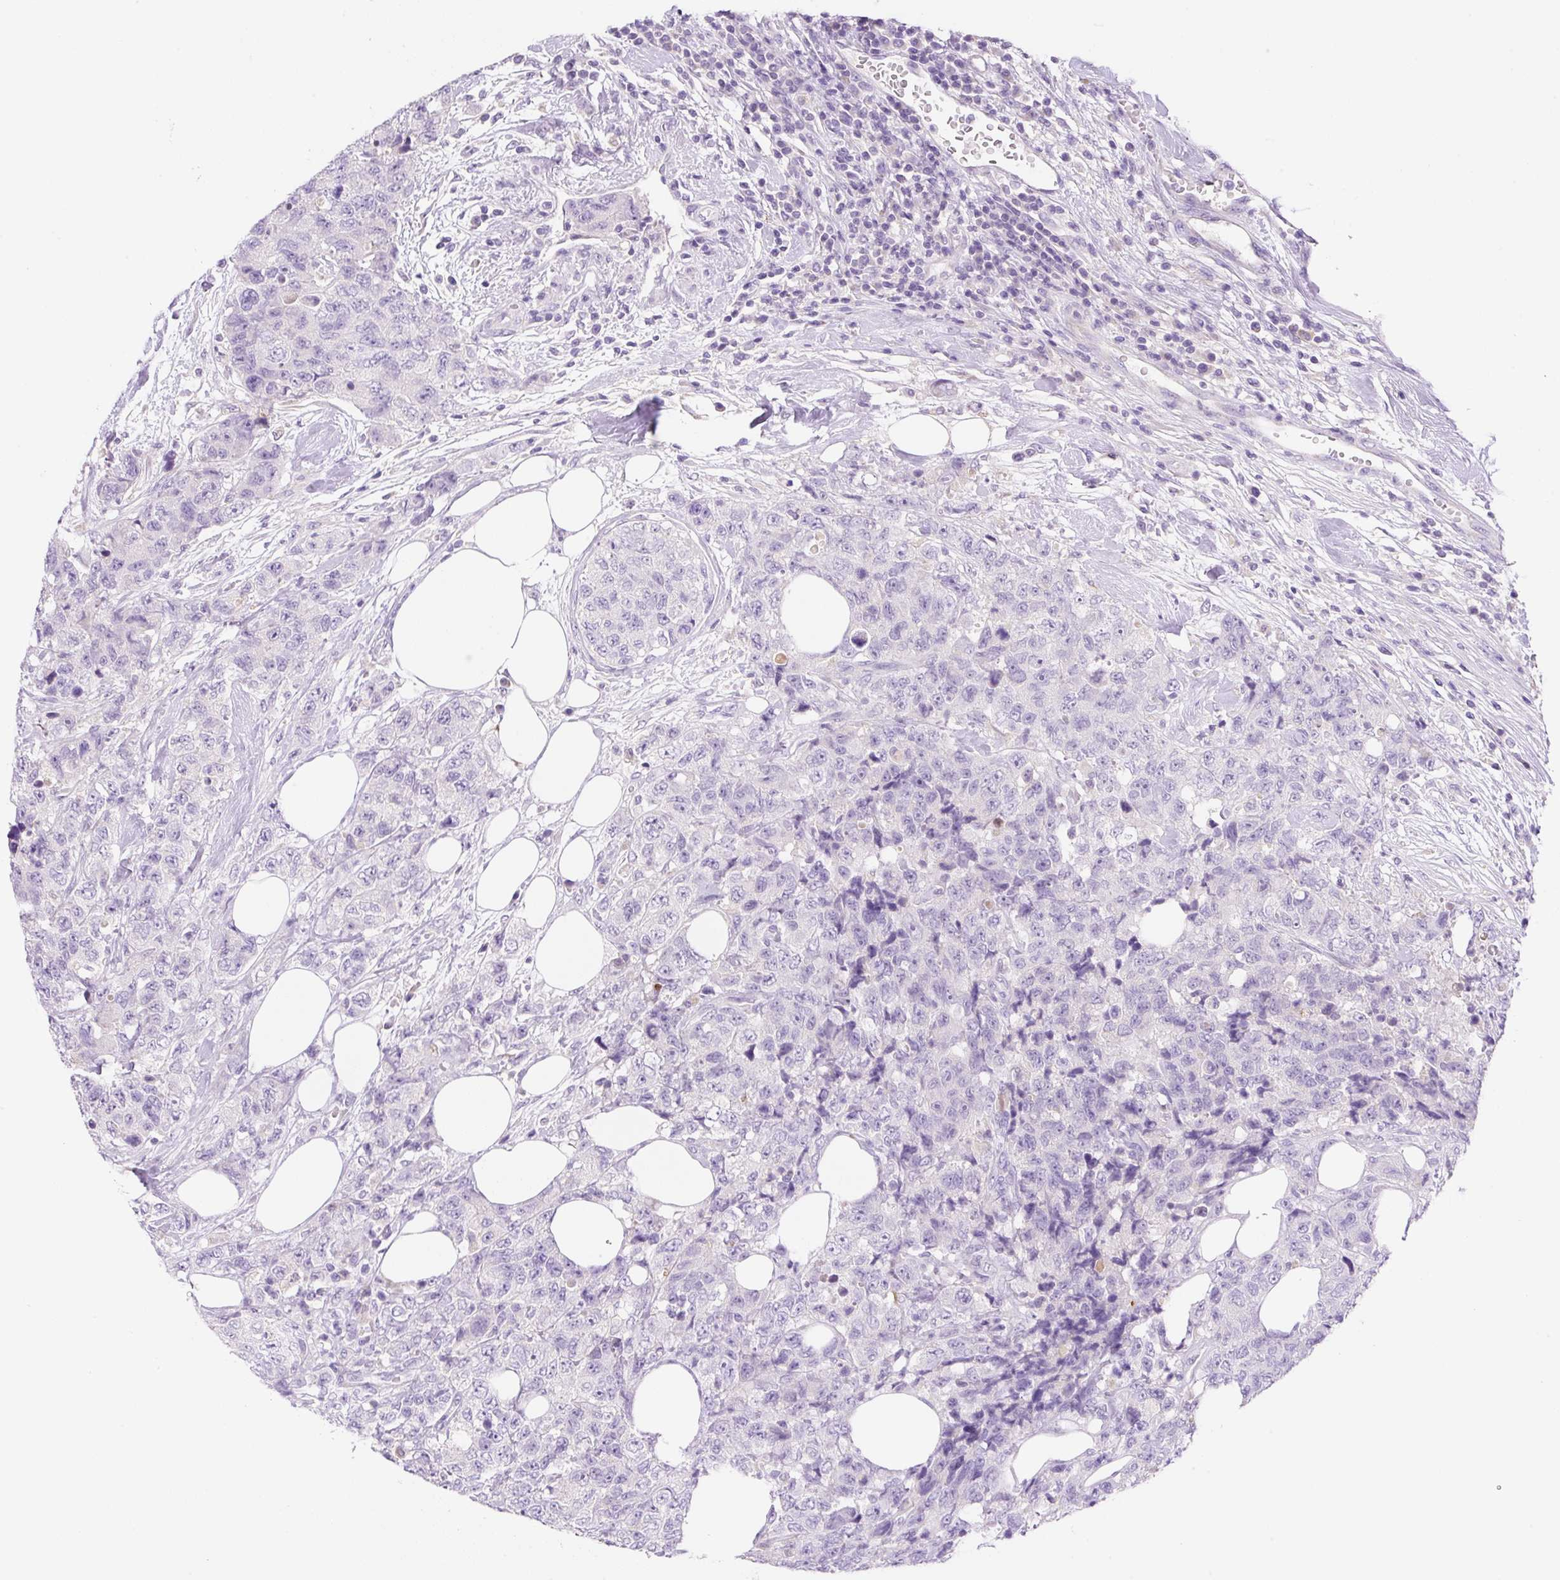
{"staining": {"intensity": "negative", "quantity": "none", "location": "none"}, "tissue": "urothelial cancer", "cell_type": "Tumor cells", "image_type": "cancer", "snomed": [{"axis": "morphology", "description": "Urothelial carcinoma, High grade"}, {"axis": "topography", "description": "Urinary bladder"}], "caption": "This photomicrograph is of high-grade urothelial carcinoma stained with immunohistochemistry (IHC) to label a protein in brown with the nuclei are counter-stained blue. There is no staining in tumor cells.", "gene": "NDST3", "patient": {"sex": "female", "age": 78}}